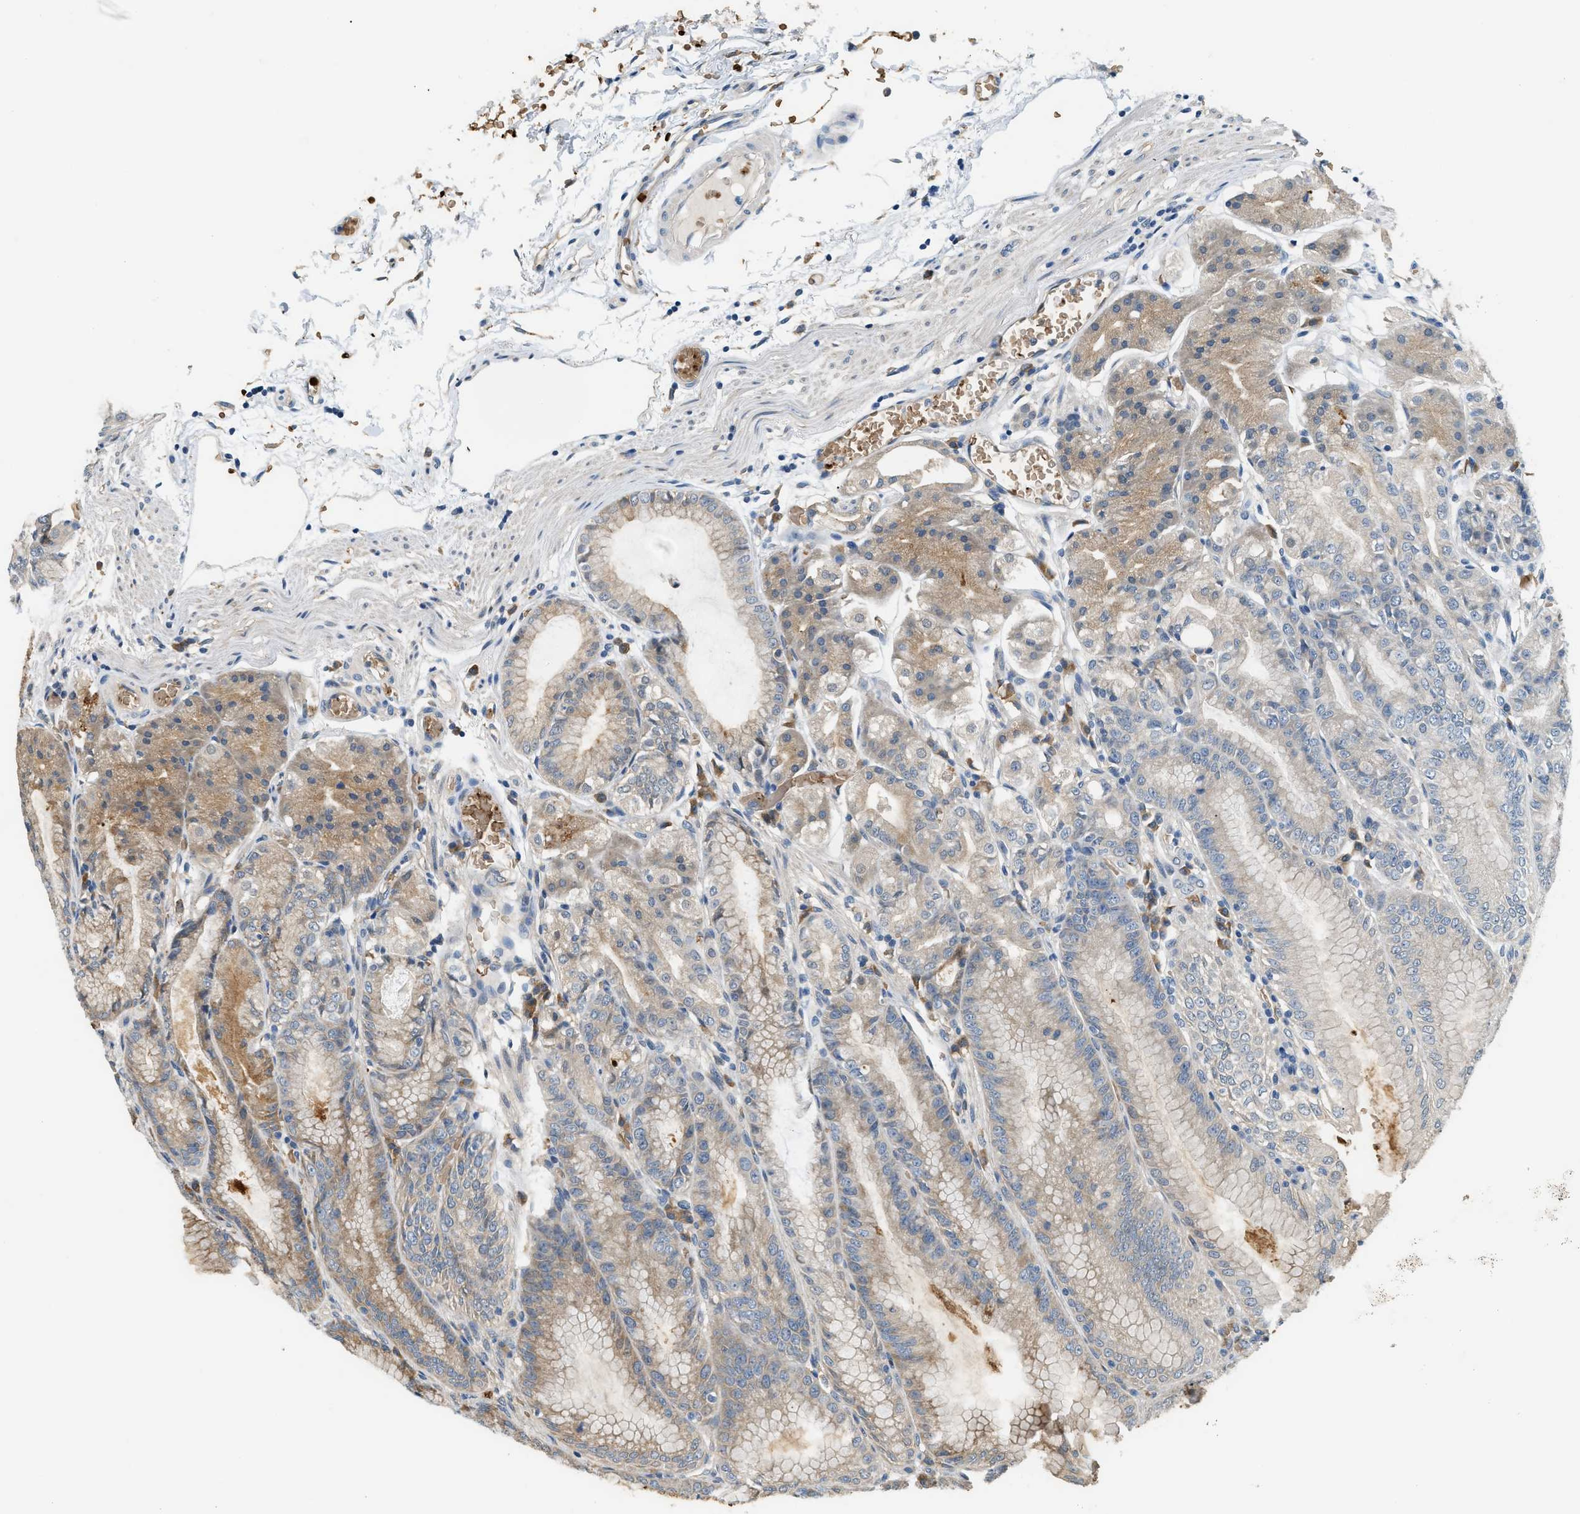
{"staining": {"intensity": "weak", "quantity": ">75%", "location": "cytoplasmic/membranous"}, "tissue": "stomach", "cell_type": "Glandular cells", "image_type": "normal", "snomed": [{"axis": "morphology", "description": "Normal tissue, NOS"}, {"axis": "topography", "description": "Stomach, lower"}], "caption": "Immunohistochemistry (DAB (3,3'-diaminobenzidine)) staining of unremarkable human stomach demonstrates weak cytoplasmic/membranous protein expression in about >75% of glandular cells.", "gene": "CYTH2", "patient": {"sex": "male", "age": 71}}